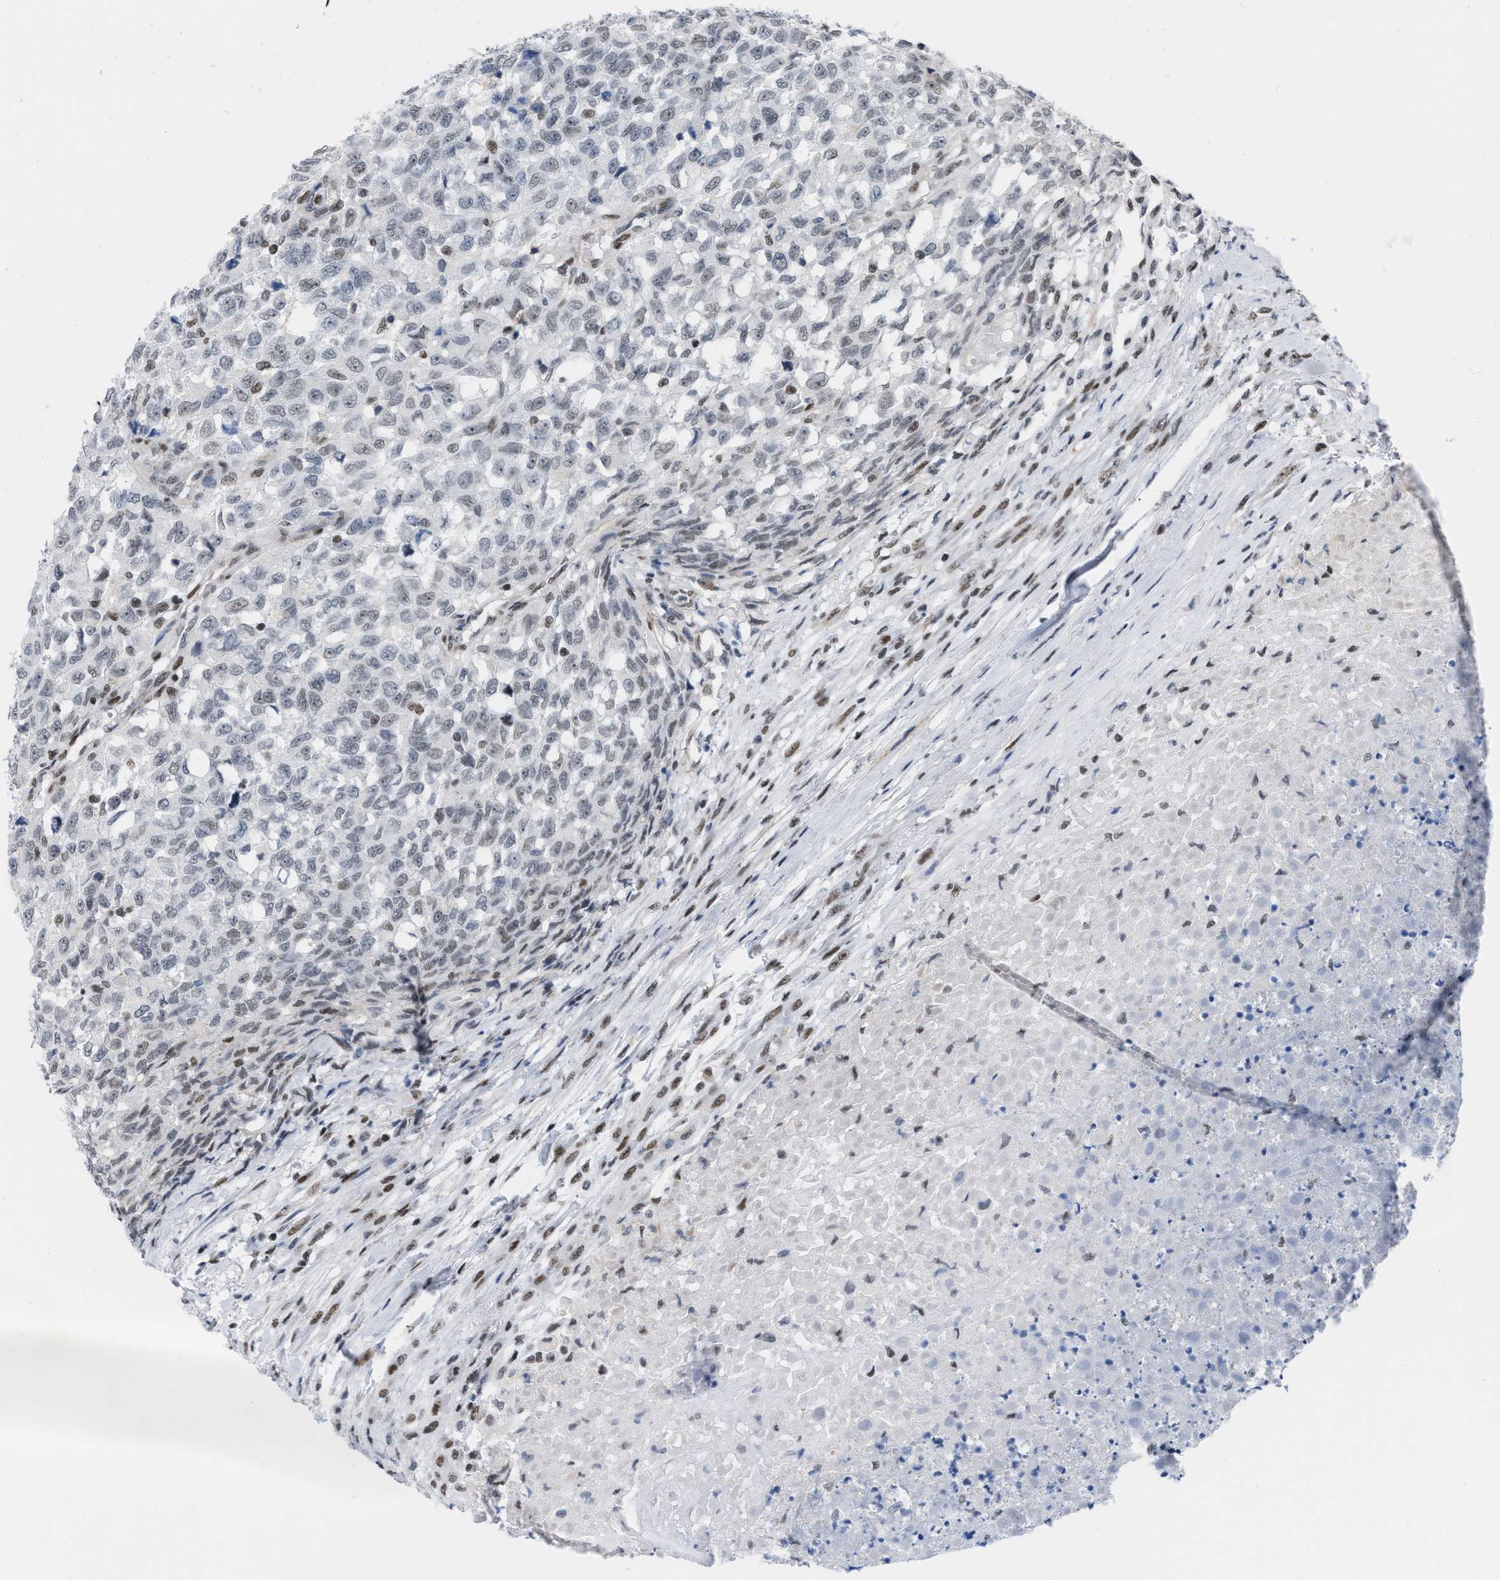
{"staining": {"intensity": "weak", "quantity": "<25%", "location": "nuclear"}, "tissue": "testis cancer", "cell_type": "Tumor cells", "image_type": "cancer", "snomed": [{"axis": "morphology", "description": "Seminoma, NOS"}, {"axis": "topography", "description": "Testis"}], "caption": "Tumor cells are negative for brown protein staining in testis seminoma.", "gene": "MIER1", "patient": {"sex": "male", "age": 59}}